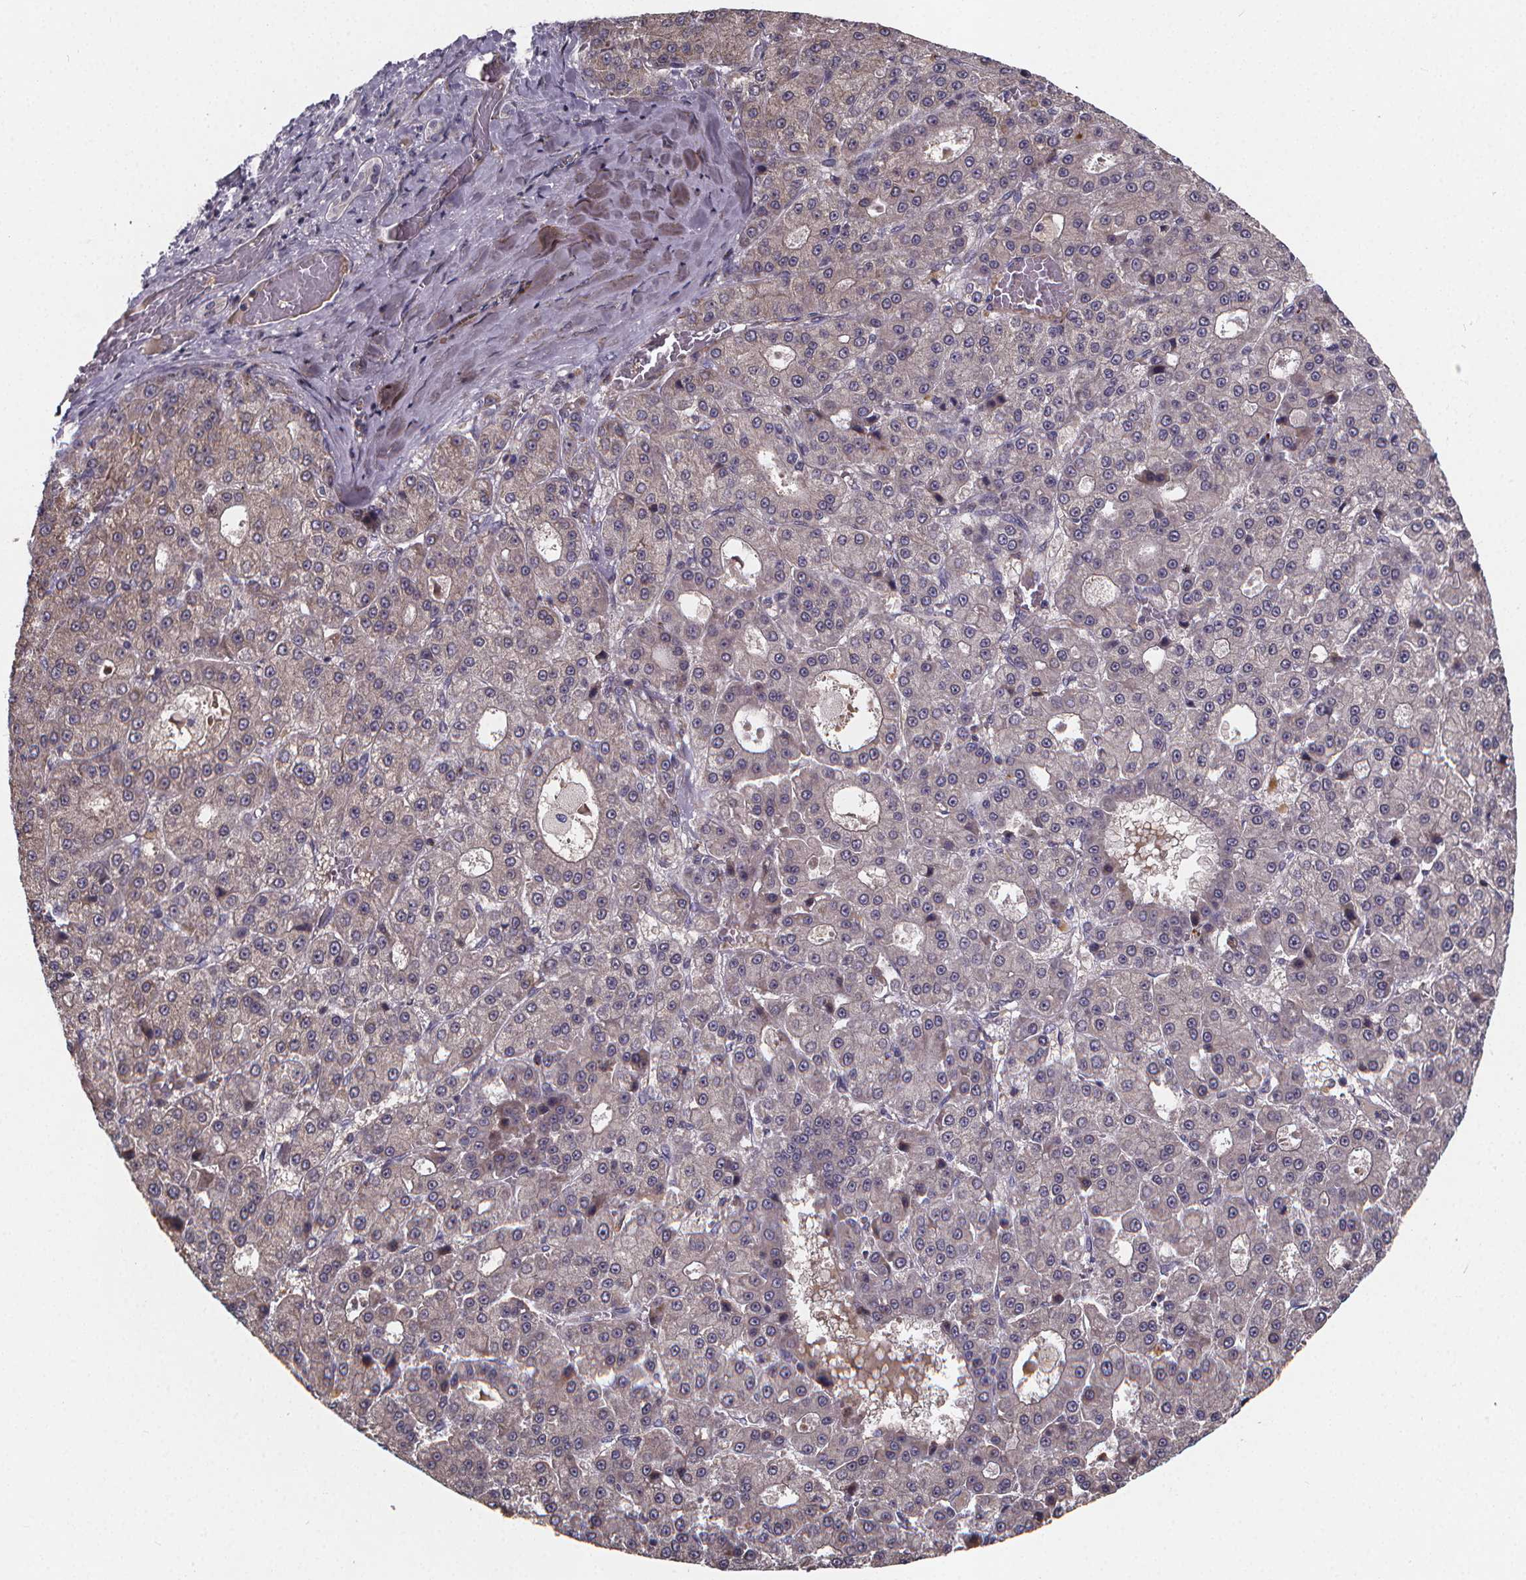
{"staining": {"intensity": "weak", "quantity": "<25%", "location": "cytoplasmic/membranous"}, "tissue": "liver cancer", "cell_type": "Tumor cells", "image_type": "cancer", "snomed": [{"axis": "morphology", "description": "Carcinoma, Hepatocellular, NOS"}, {"axis": "topography", "description": "Liver"}], "caption": "A photomicrograph of liver cancer (hepatocellular carcinoma) stained for a protein exhibits no brown staining in tumor cells.", "gene": "FBXW2", "patient": {"sex": "male", "age": 70}}